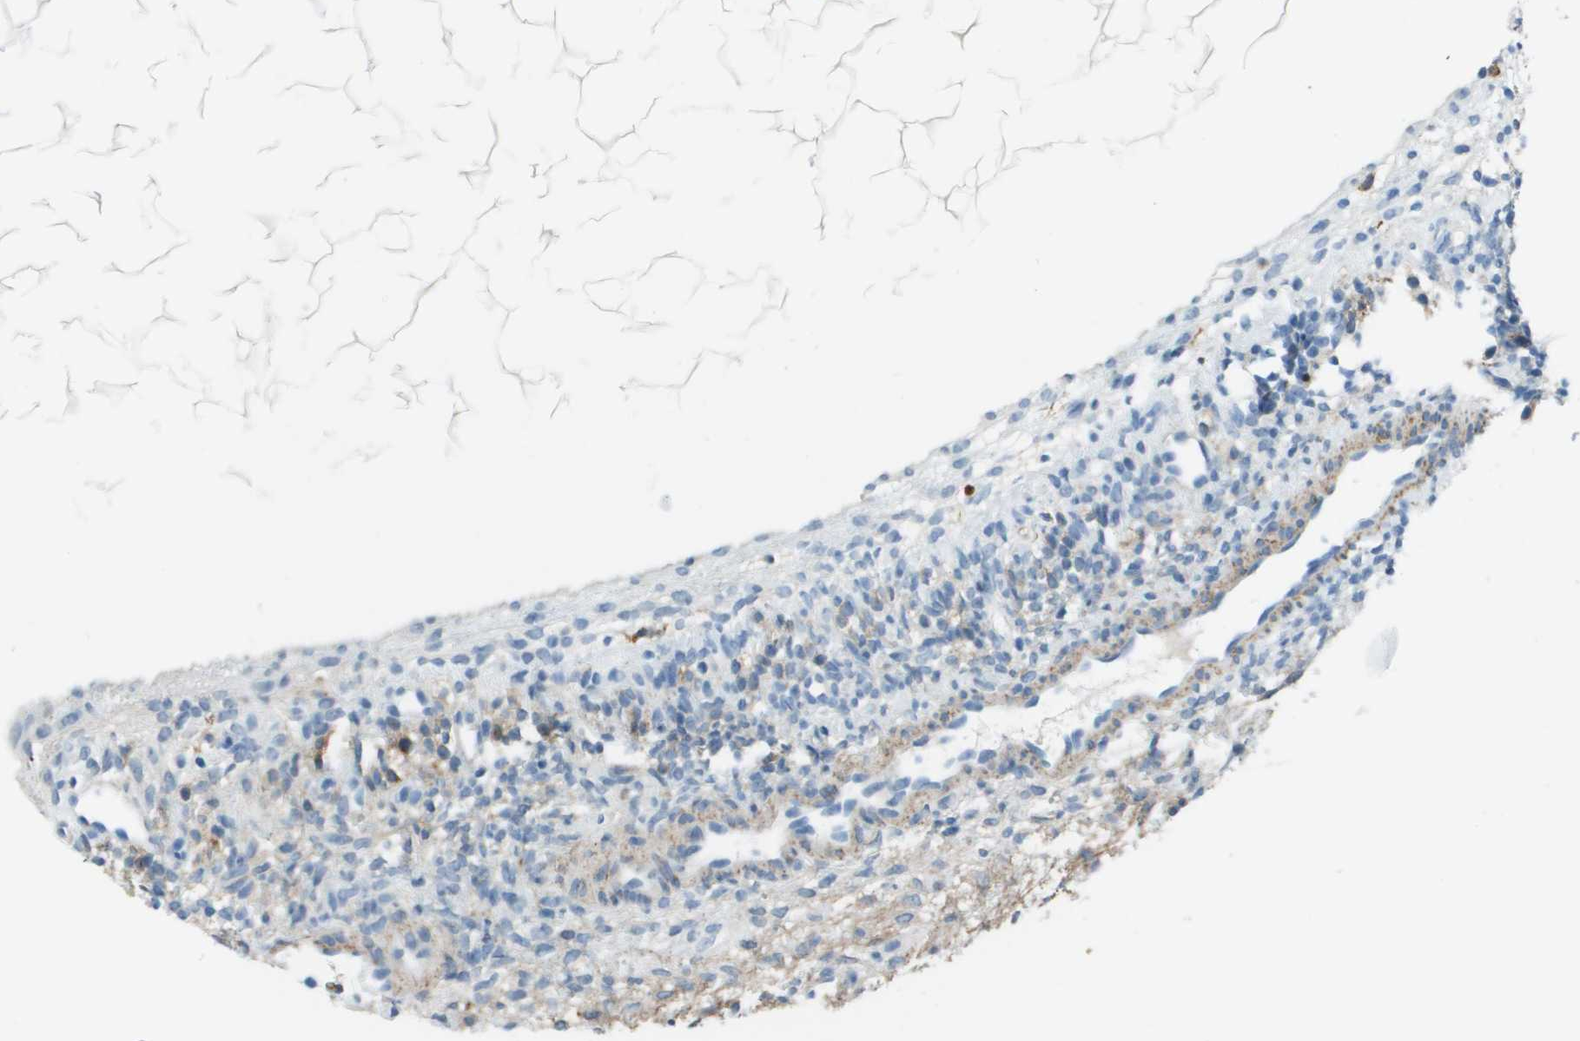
{"staining": {"intensity": "weak", "quantity": "<25%", "location": "cytoplasmic/membranous"}, "tissue": "ovary", "cell_type": "Ovarian stroma cells", "image_type": "normal", "snomed": [{"axis": "morphology", "description": "Normal tissue, NOS"}, {"axis": "morphology", "description": "Cyst, NOS"}, {"axis": "topography", "description": "Ovary"}], "caption": "Ovarian stroma cells are negative for protein expression in unremarkable human ovary. (DAB immunohistochemistry, high magnification).", "gene": "ZBTB43", "patient": {"sex": "female", "age": 18}}